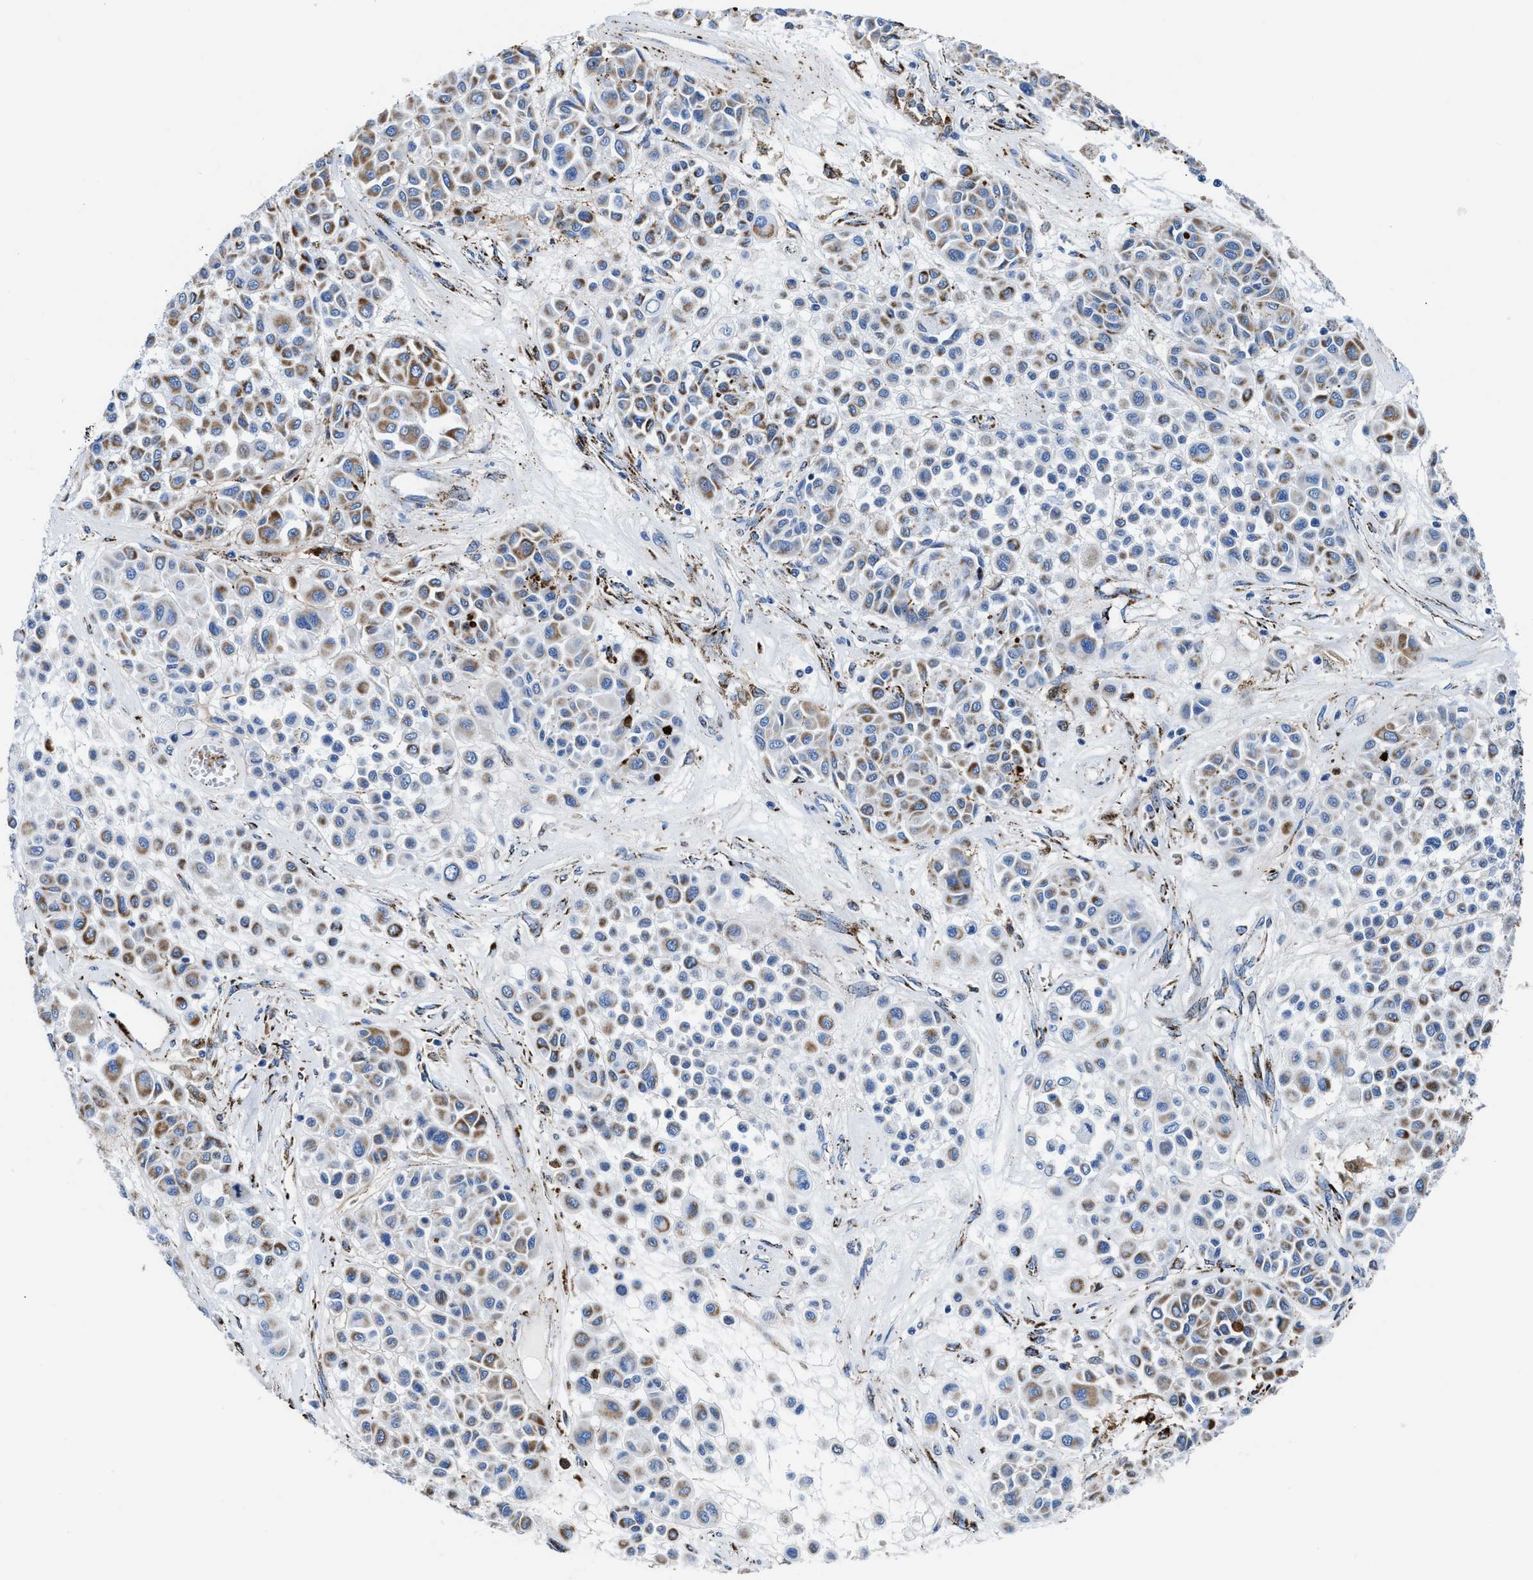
{"staining": {"intensity": "moderate", "quantity": "25%-75%", "location": "cytoplasmic/membranous"}, "tissue": "melanoma", "cell_type": "Tumor cells", "image_type": "cancer", "snomed": [{"axis": "morphology", "description": "Malignant melanoma, Metastatic site"}, {"axis": "topography", "description": "Soft tissue"}], "caption": "Protein positivity by immunohistochemistry (IHC) reveals moderate cytoplasmic/membranous expression in approximately 25%-75% of tumor cells in melanoma.", "gene": "ALDH1B1", "patient": {"sex": "male", "age": 41}}